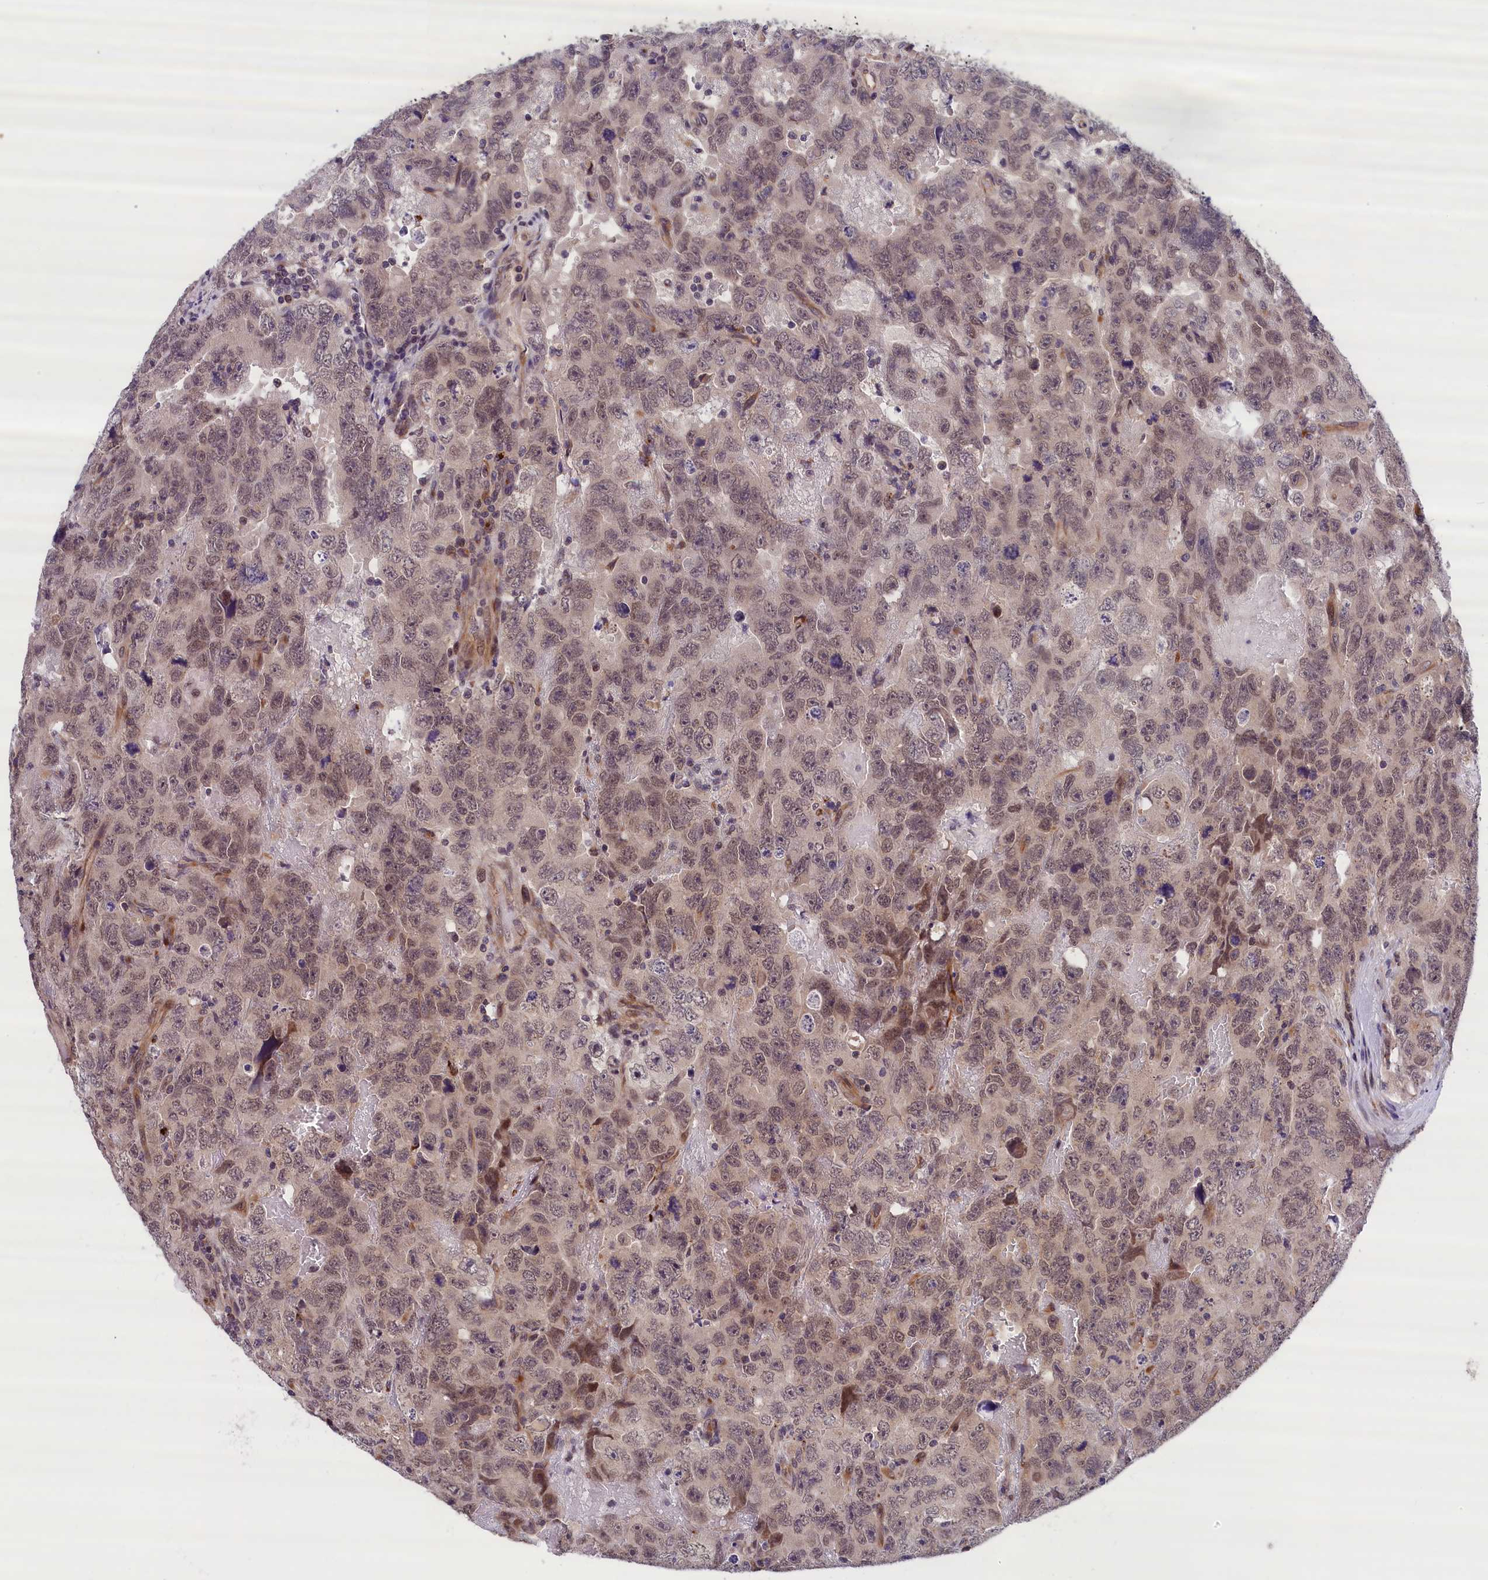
{"staining": {"intensity": "weak", "quantity": ">75%", "location": "nuclear"}, "tissue": "testis cancer", "cell_type": "Tumor cells", "image_type": "cancer", "snomed": [{"axis": "morphology", "description": "Carcinoma, Embryonal, NOS"}, {"axis": "topography", "description": "Testis"}], "caption": "Immunohistochemical staining of human testis embryonal carcinoma displays low levels of weak nuclear protein expression in approximately >75% of tumor cells.", "gene": "KCNK6", "patient": {"sex": "male", "age": 45}}